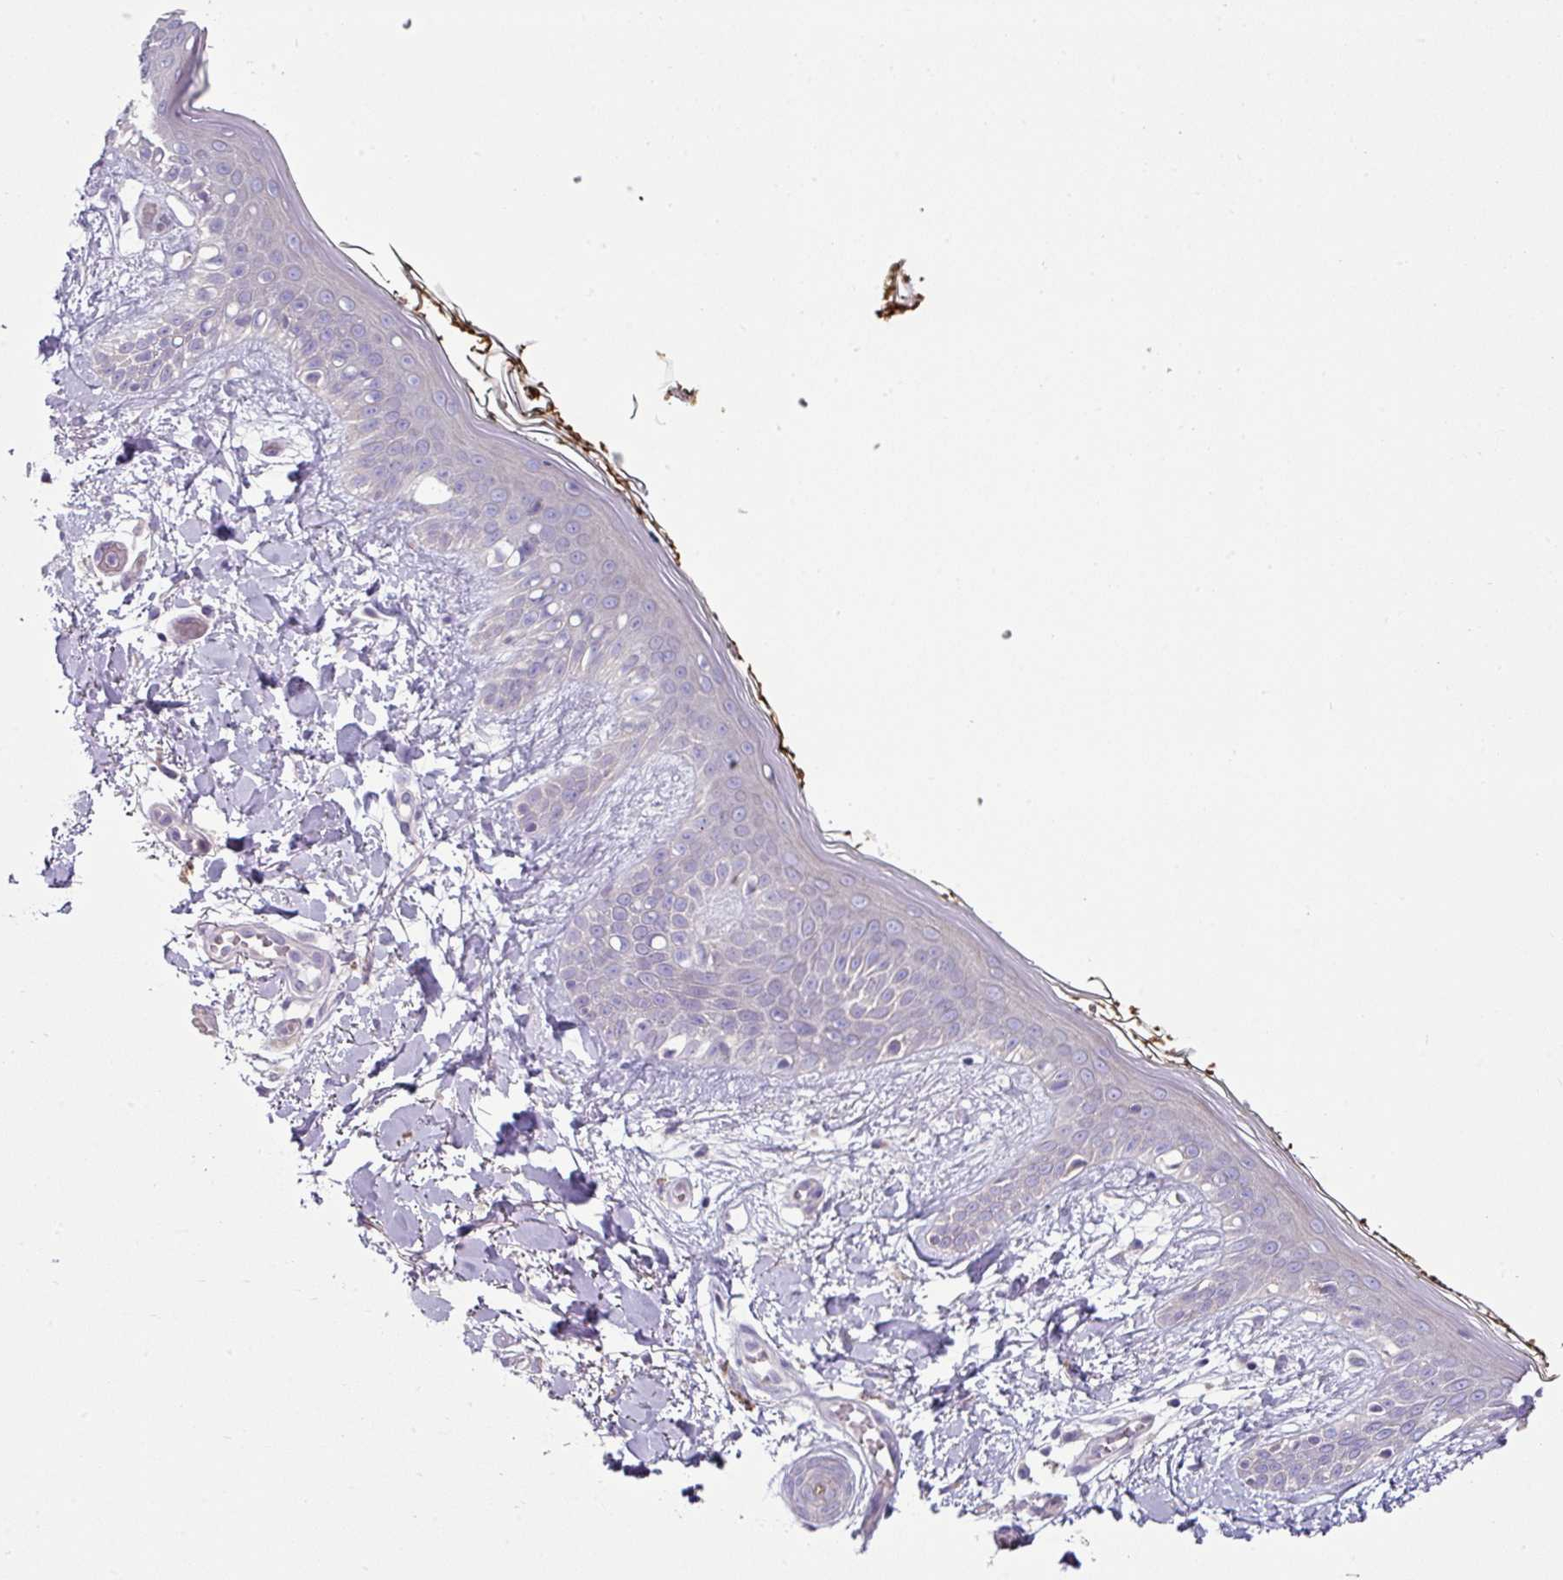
{"staining": {"intensity": "negative", "quantity": "none", "location": "none"}, "tissue": "skin", "cell_type": "Fibroblasts", "image_type": "normal", "snomed": [{"axis": "morphology", "description": "Normal tissue, NOS"}, {"axis": "topography", "description": "Skin"}], "caption": "IHC photomicrograph of normal skin: skin stained with DAB (3,3'-diaminobenzidine) displays no significant protein staining in fibroblasts.", "gene": "LRRC9", "patient": {"sex": "female", "age": 34}}